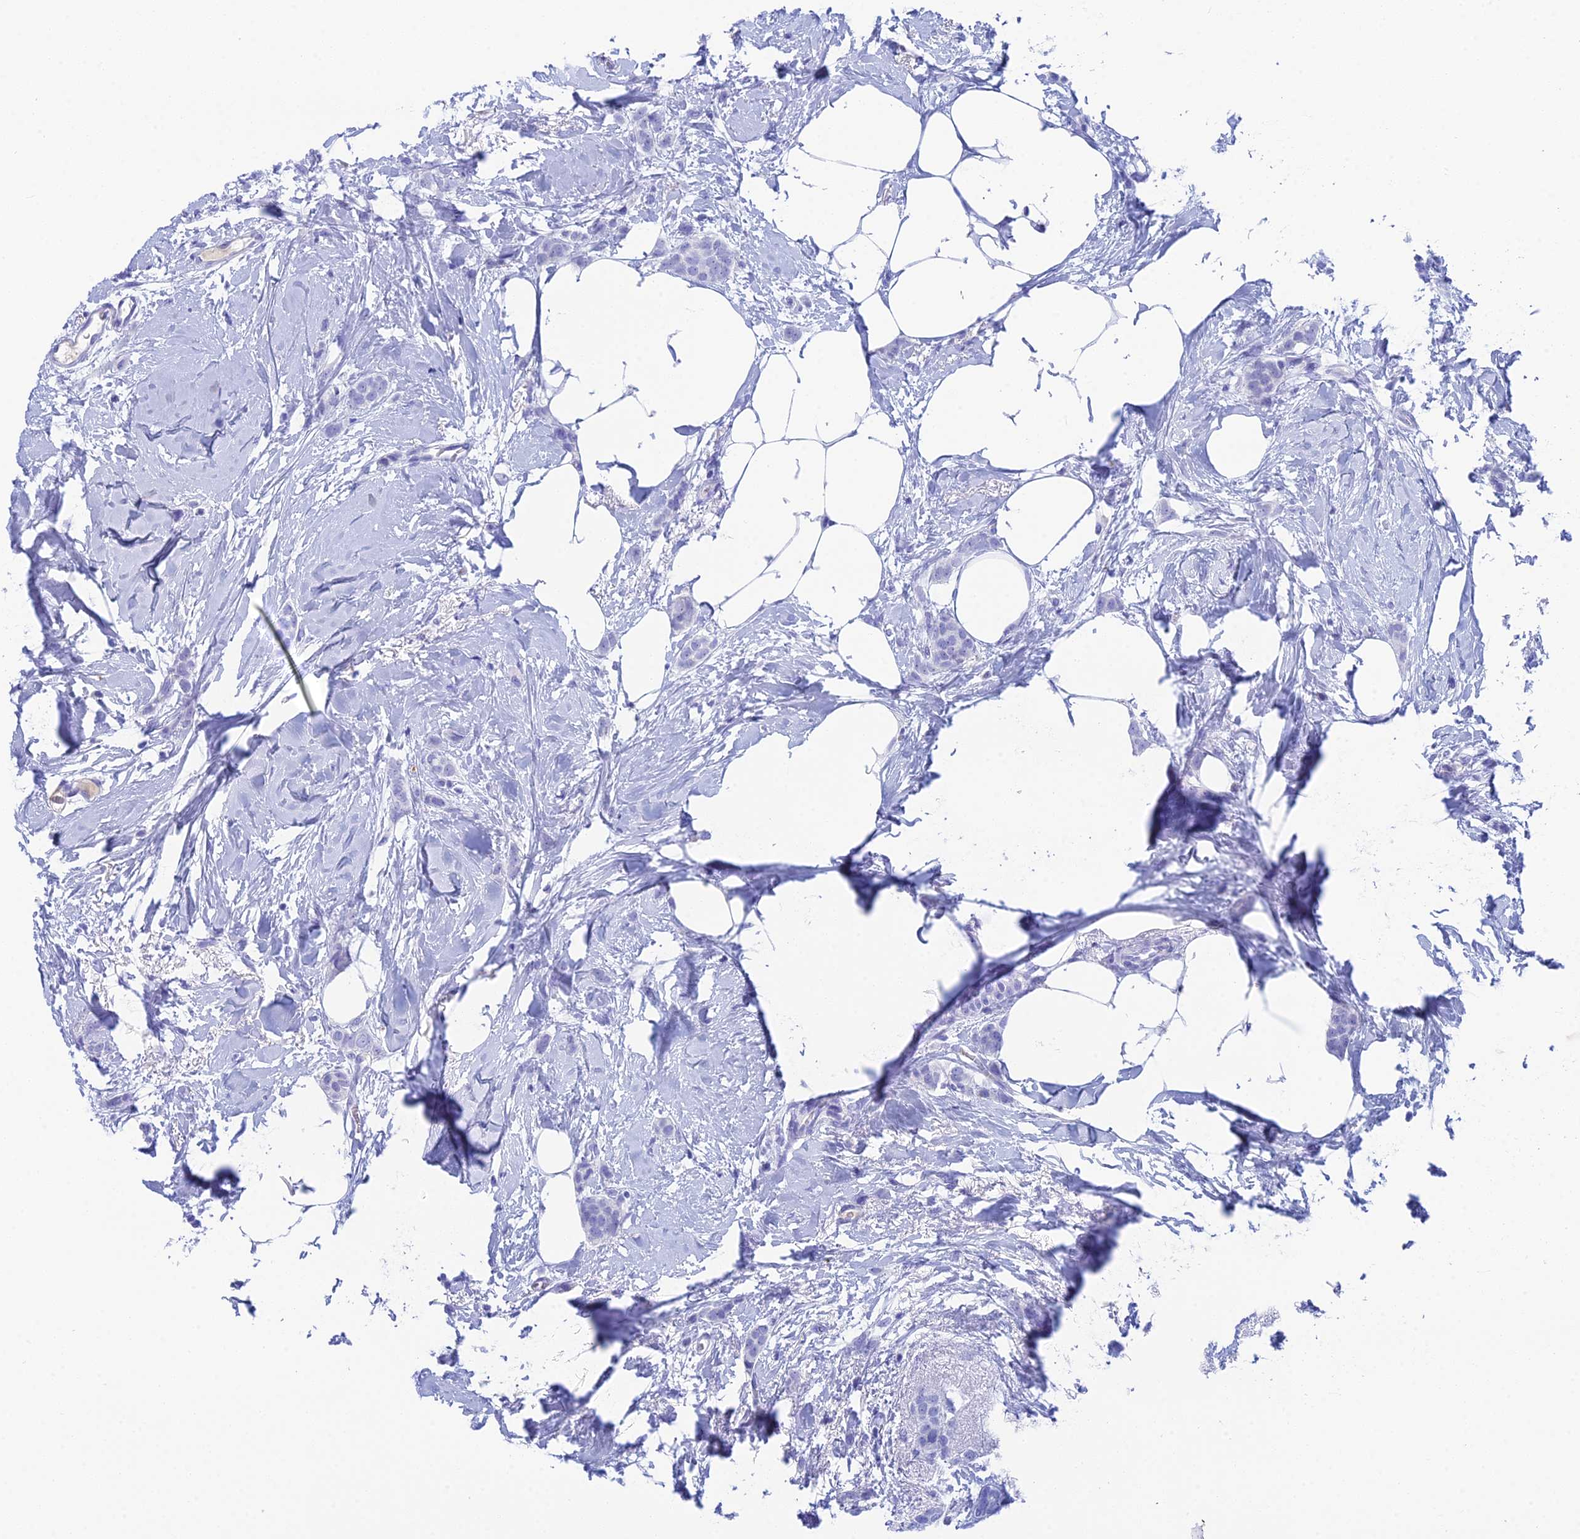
{"staining": {"intensity": "negative", "quantity": "none", "location": "none"}, "tissue": "breast cancer", "cell_type": "Tumor cells", "image_type": "cancer", "snomed": [{"axis": "morphology", "description": "Duct carcinoma"}, {"axis": "topography", "description": "Breast"}], "caption": "A high-resolution photomicrograph shows immunohistochemistry (IHC) staining of breast cancer (invasive ductal carcinoma), which displays no significant staining in tumor cells. Brightfield microscopy of IHC stained with DAB (3,3'-diaminobenzidine) (brown) and hematoxylin (blue), captured at high magnification.", "gene": "REG1A", "patient": {"sex": "female", "age": 72}}